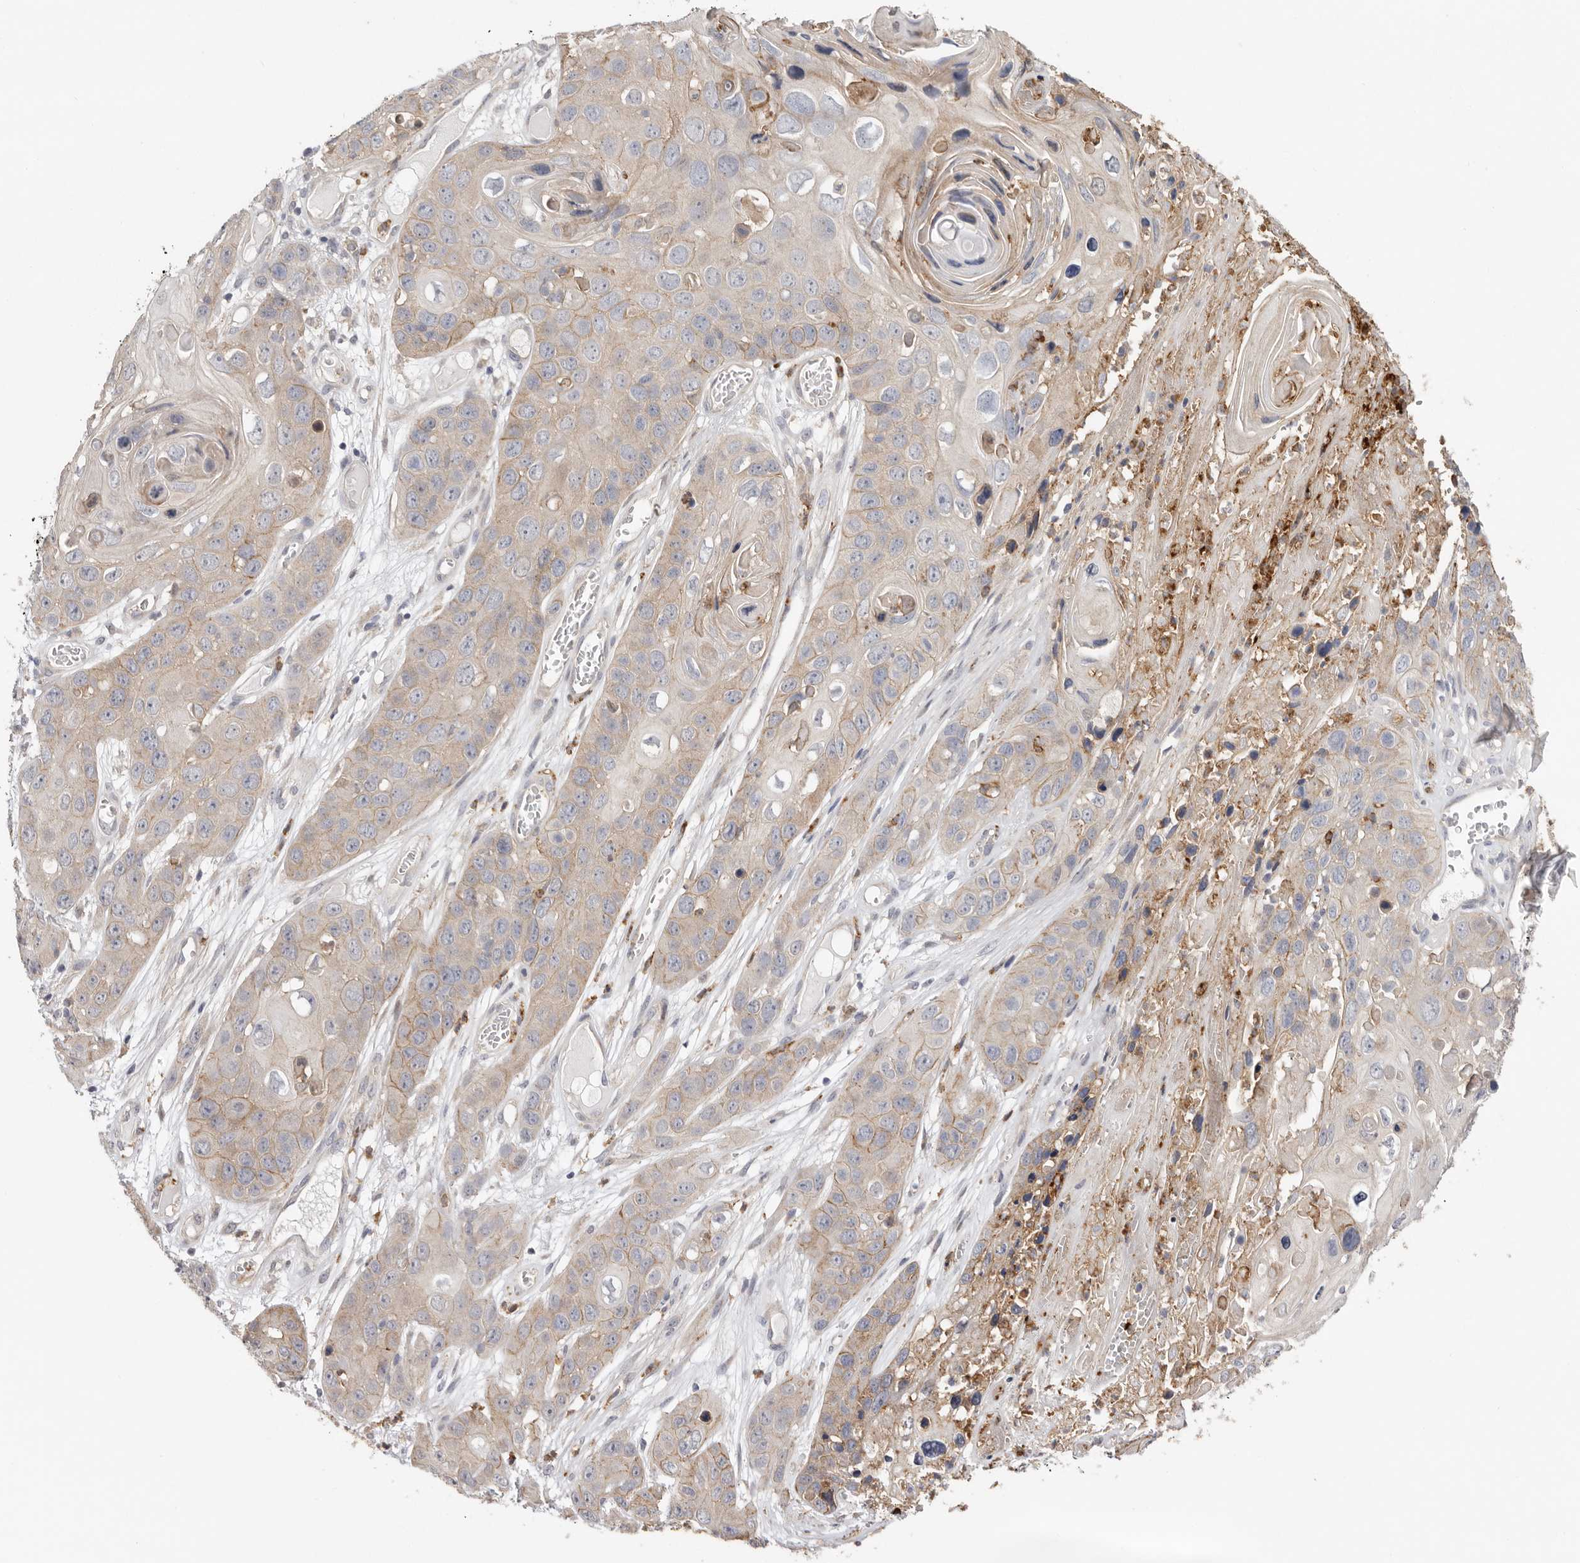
{"staining": {"intensity": "weak", "quantity": "<25%", "location": "cytoplasmic/membranous"}, "tissue": "skin cancer", "cell_type": "Tumor cells", "image_type": "cancer", "snomed": [{"axis": "morphology", "description": "Squamous cell carcinoma, NOS"}, {"axis": "topography", "description": "Skin"}], "caption": "Tumor cells are negative for protein expression in human squamous cell carcinoma (skin). (Brightfield microscopy of DAB (3,3'-diaminobenzidine) immunohistochemistry at high magnification).", "gene": "MSRB2", "patient": {"sex": "male", "age": 55}}